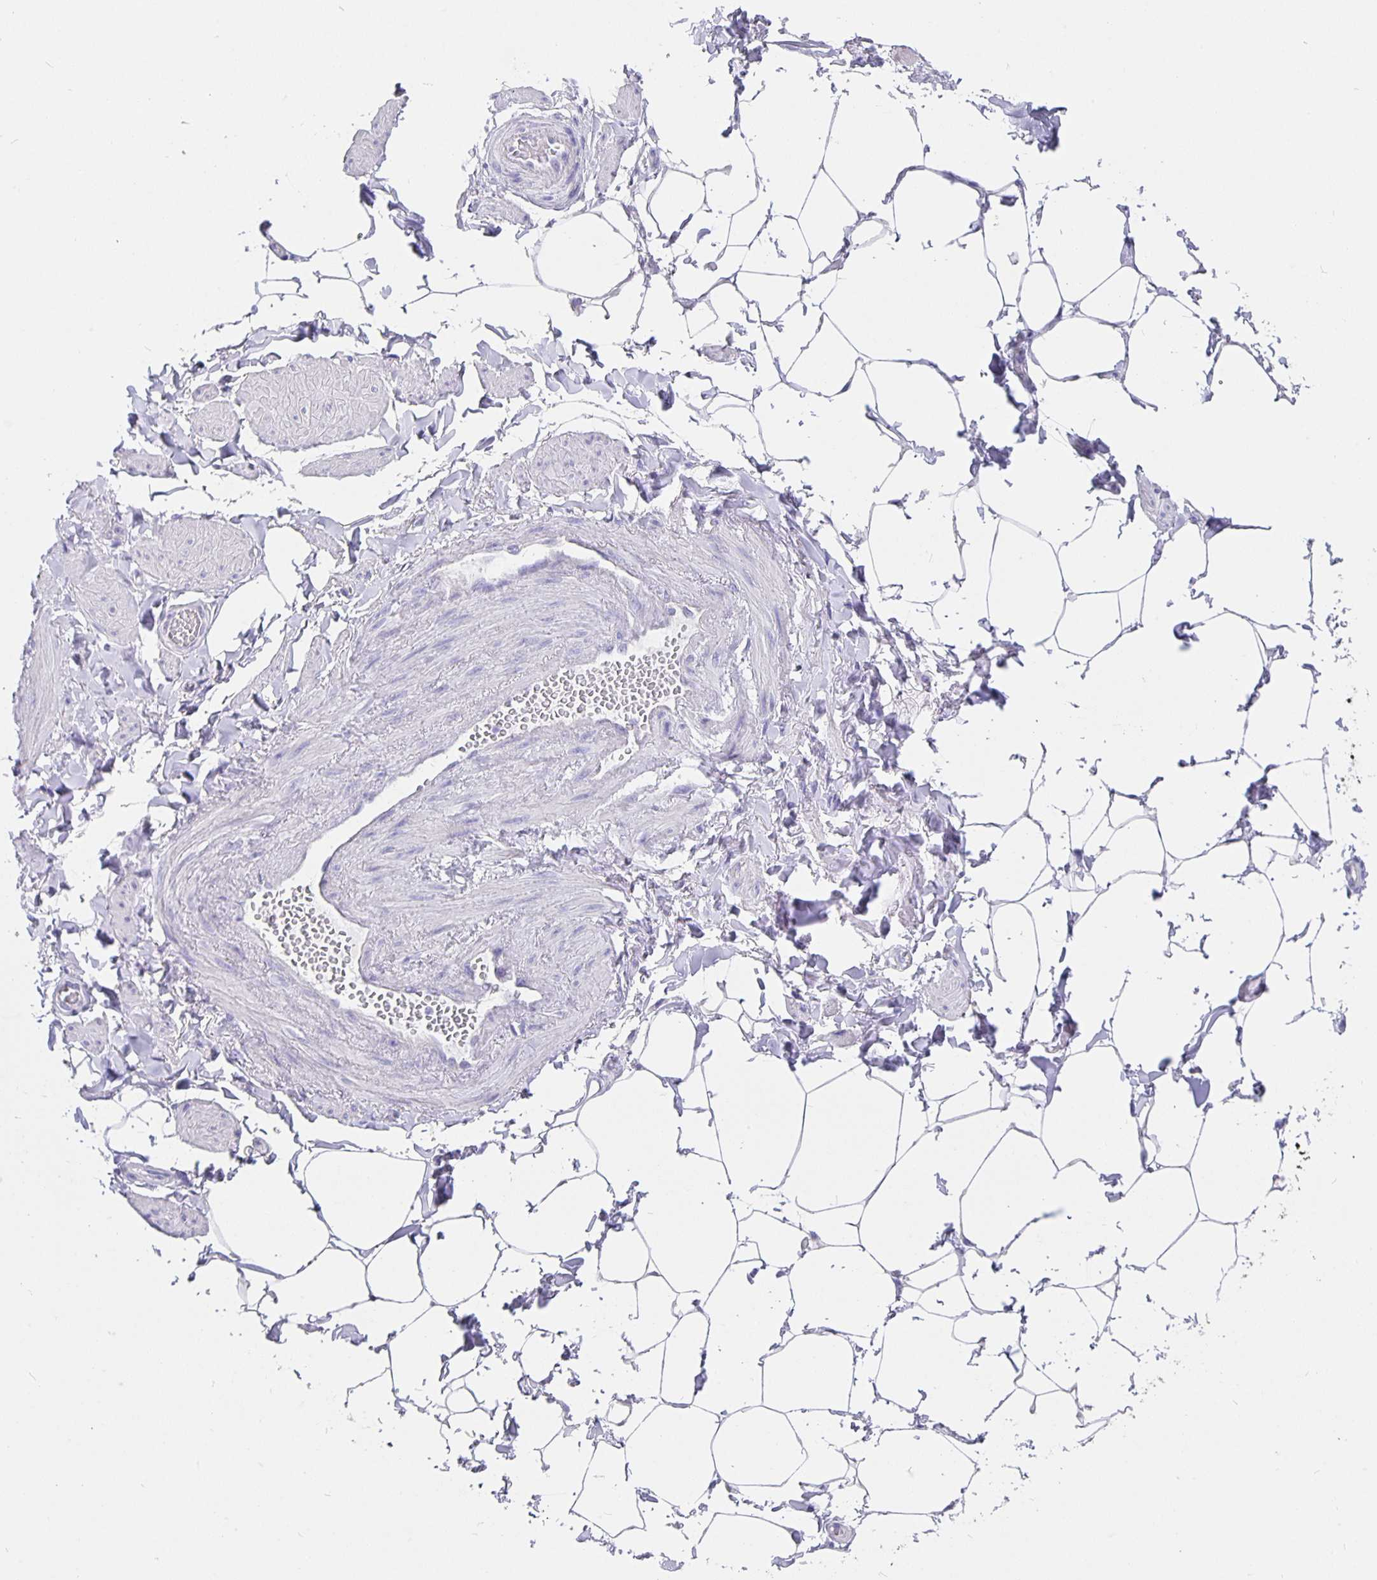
{"staining": {"intensity": "negative", "quantity": "none", "location": "none"}, "tissue": "adipose tissue", "cell_type": "Adipocytes", "image_type": "normal", "snomed": [{"axis": "morphology", "description": "Normal tissue, NOS"}, {"axis": "topography", "description": "Epididymis"}, {"axis": "topography", "description": "Peripheral nerve tissue"}], "caption": "Adipocytes show no significant protein positivity in unremarkable adipose tissue.", "gene": "CFAP74", "patient": {"sex": "male", "age": 32}}